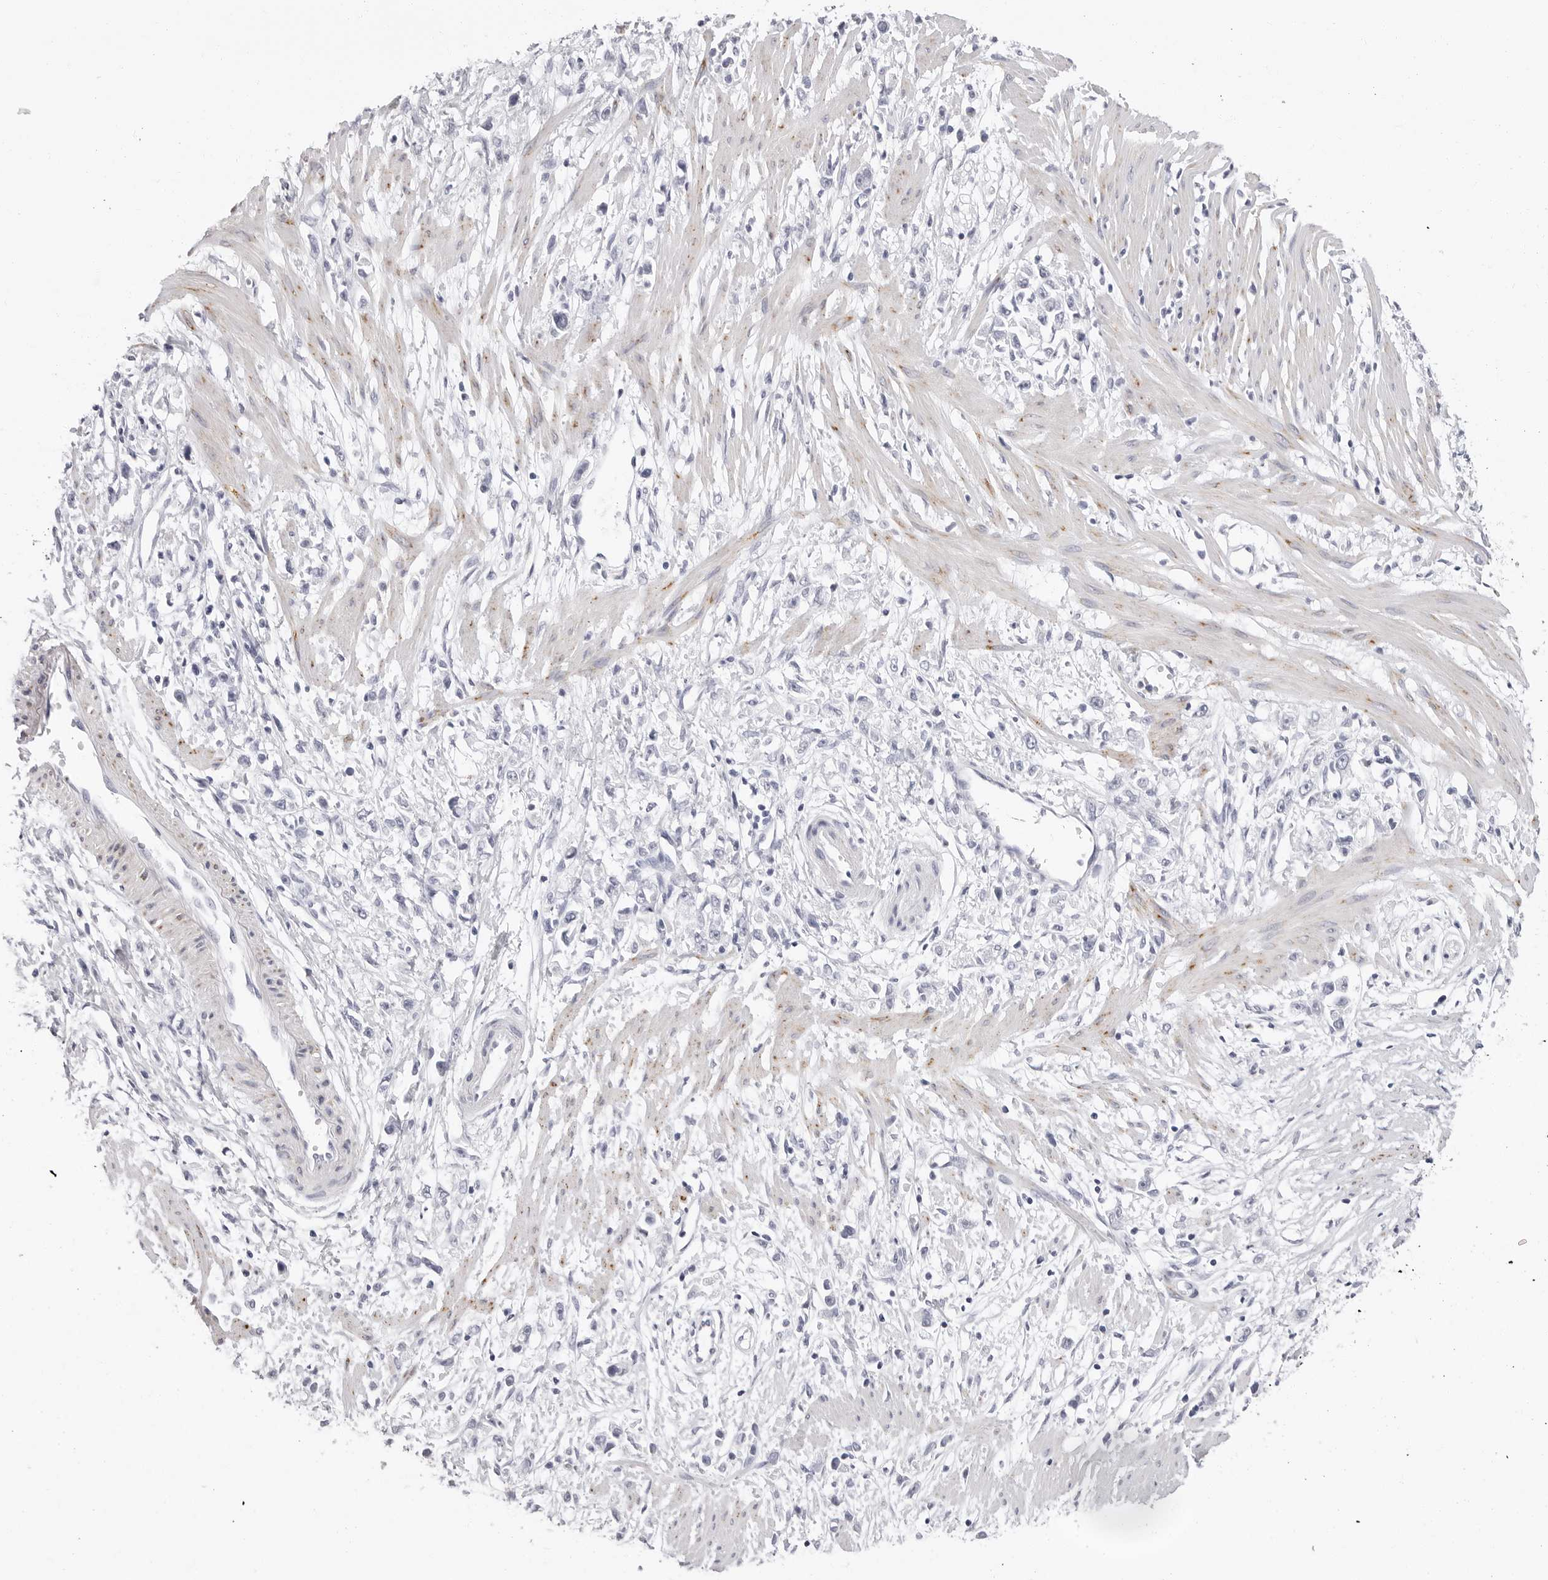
{"staining": {"intensity": "negative", "quantity": "none", "location": "none"}, "tissue": "stomach cancer", "cell_type": "Tumor cells", "image_type": "cancer", "snomed": [{"axis": "morphology", "description": "Adenocarcinoma, NOS"}, {"axis": "topography", "description": "Stomach"}], "caption": "Immunohistochemistry (IHC) histopathology image of human stomach cancer stained for a protein (brown), which shows no positivity in tumor cells. The staining was performed using DAB to visualize the protein expression in brown, while the nuclei were stained in blue with hematoxylin (Magnification: 20x).", "gene": "ERICH3", "patient": {"sex": "female", "age": 59}}